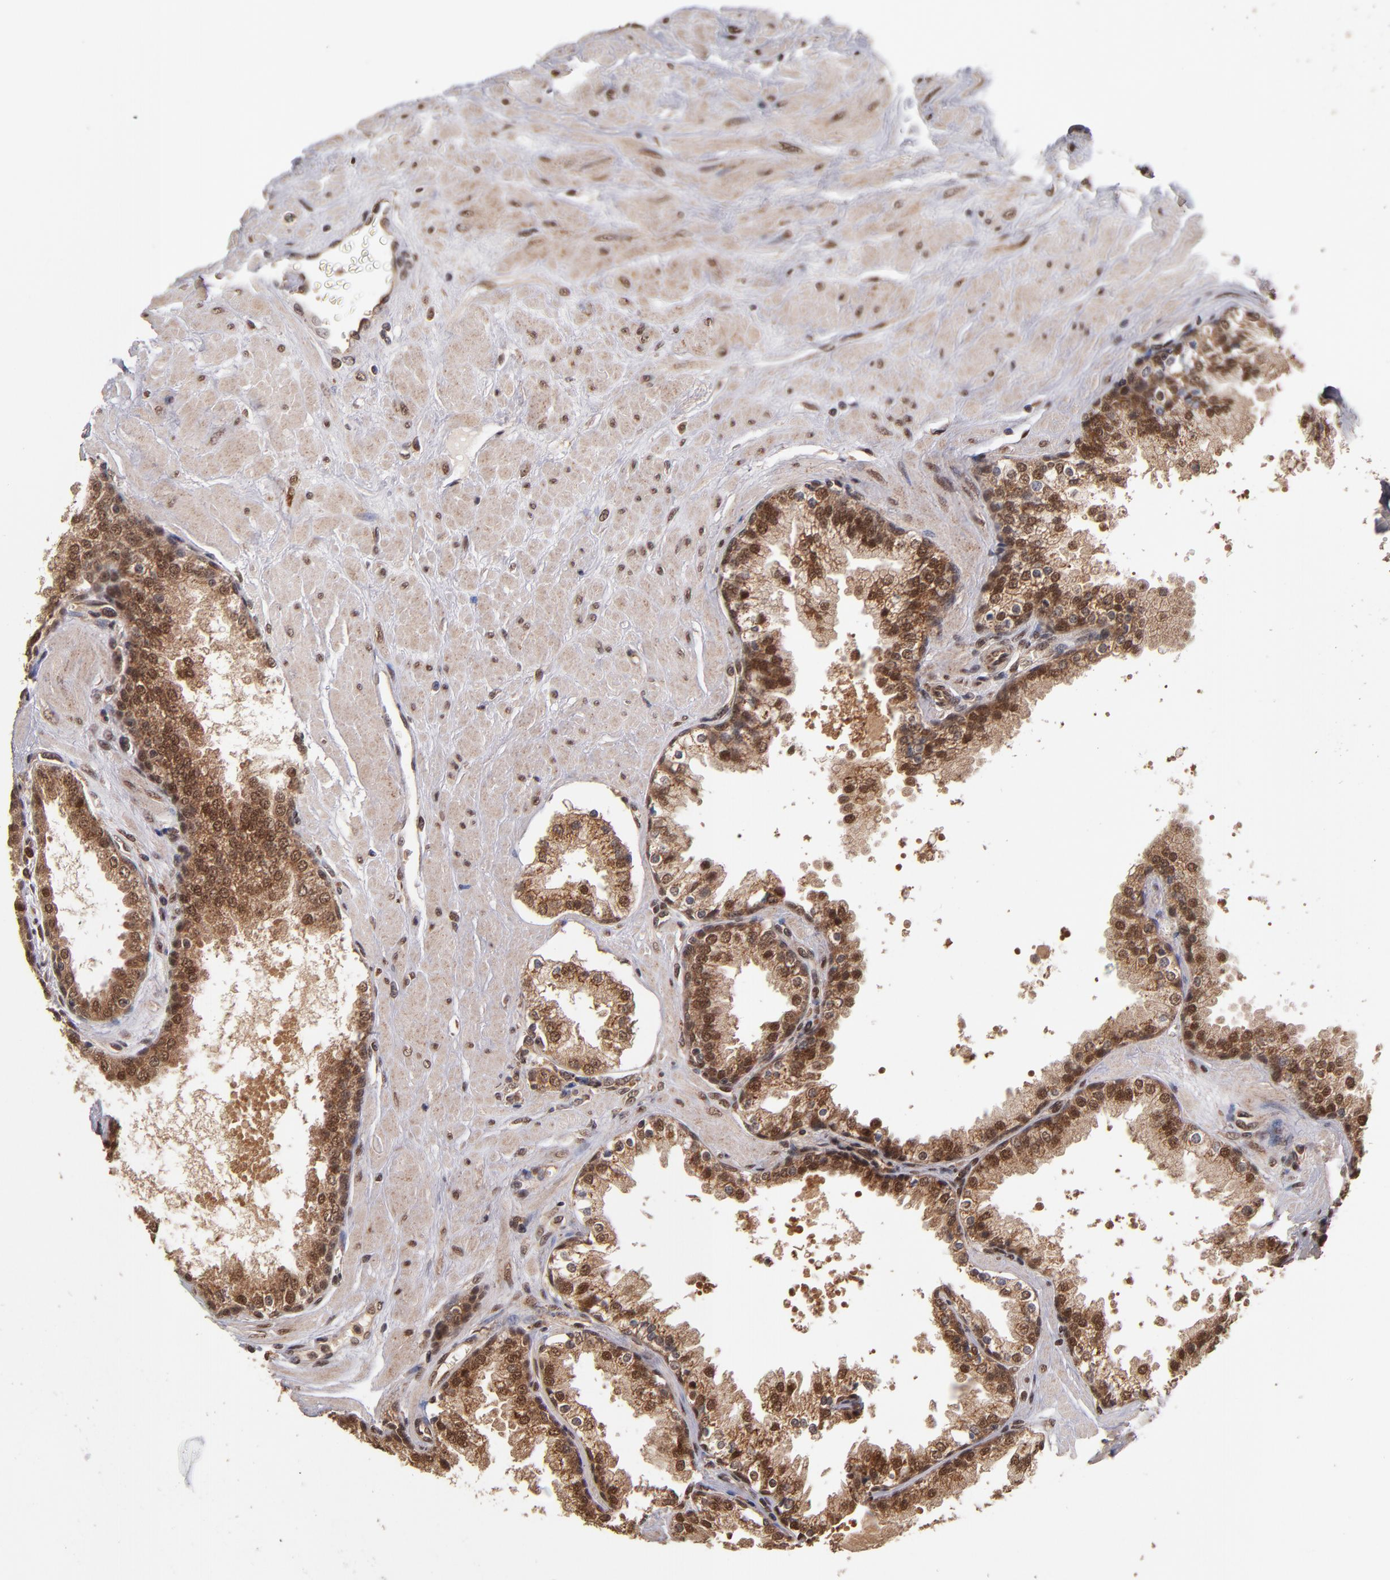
{"staining": {"intensity": "moderate", "quantity": ">75%", "location": "cytoplasmic/membranous,nuclear"}, "tissue": "prostate", "cell_type": "Glandular cells", "image_type": "normal", "snomed": [{"axis": "morphology", "description": "Normal tissue, NOS"}, {"axis": "topography", "description": "Prostate"}], "caption": "Glandular cells show medium levels of moderate cytoplasmic/membranous,nuclear positivity in about >75% of cells in unremarkable prostate.", "gene": "CUL5", "patient": {"sex": "male", "age": 51}}